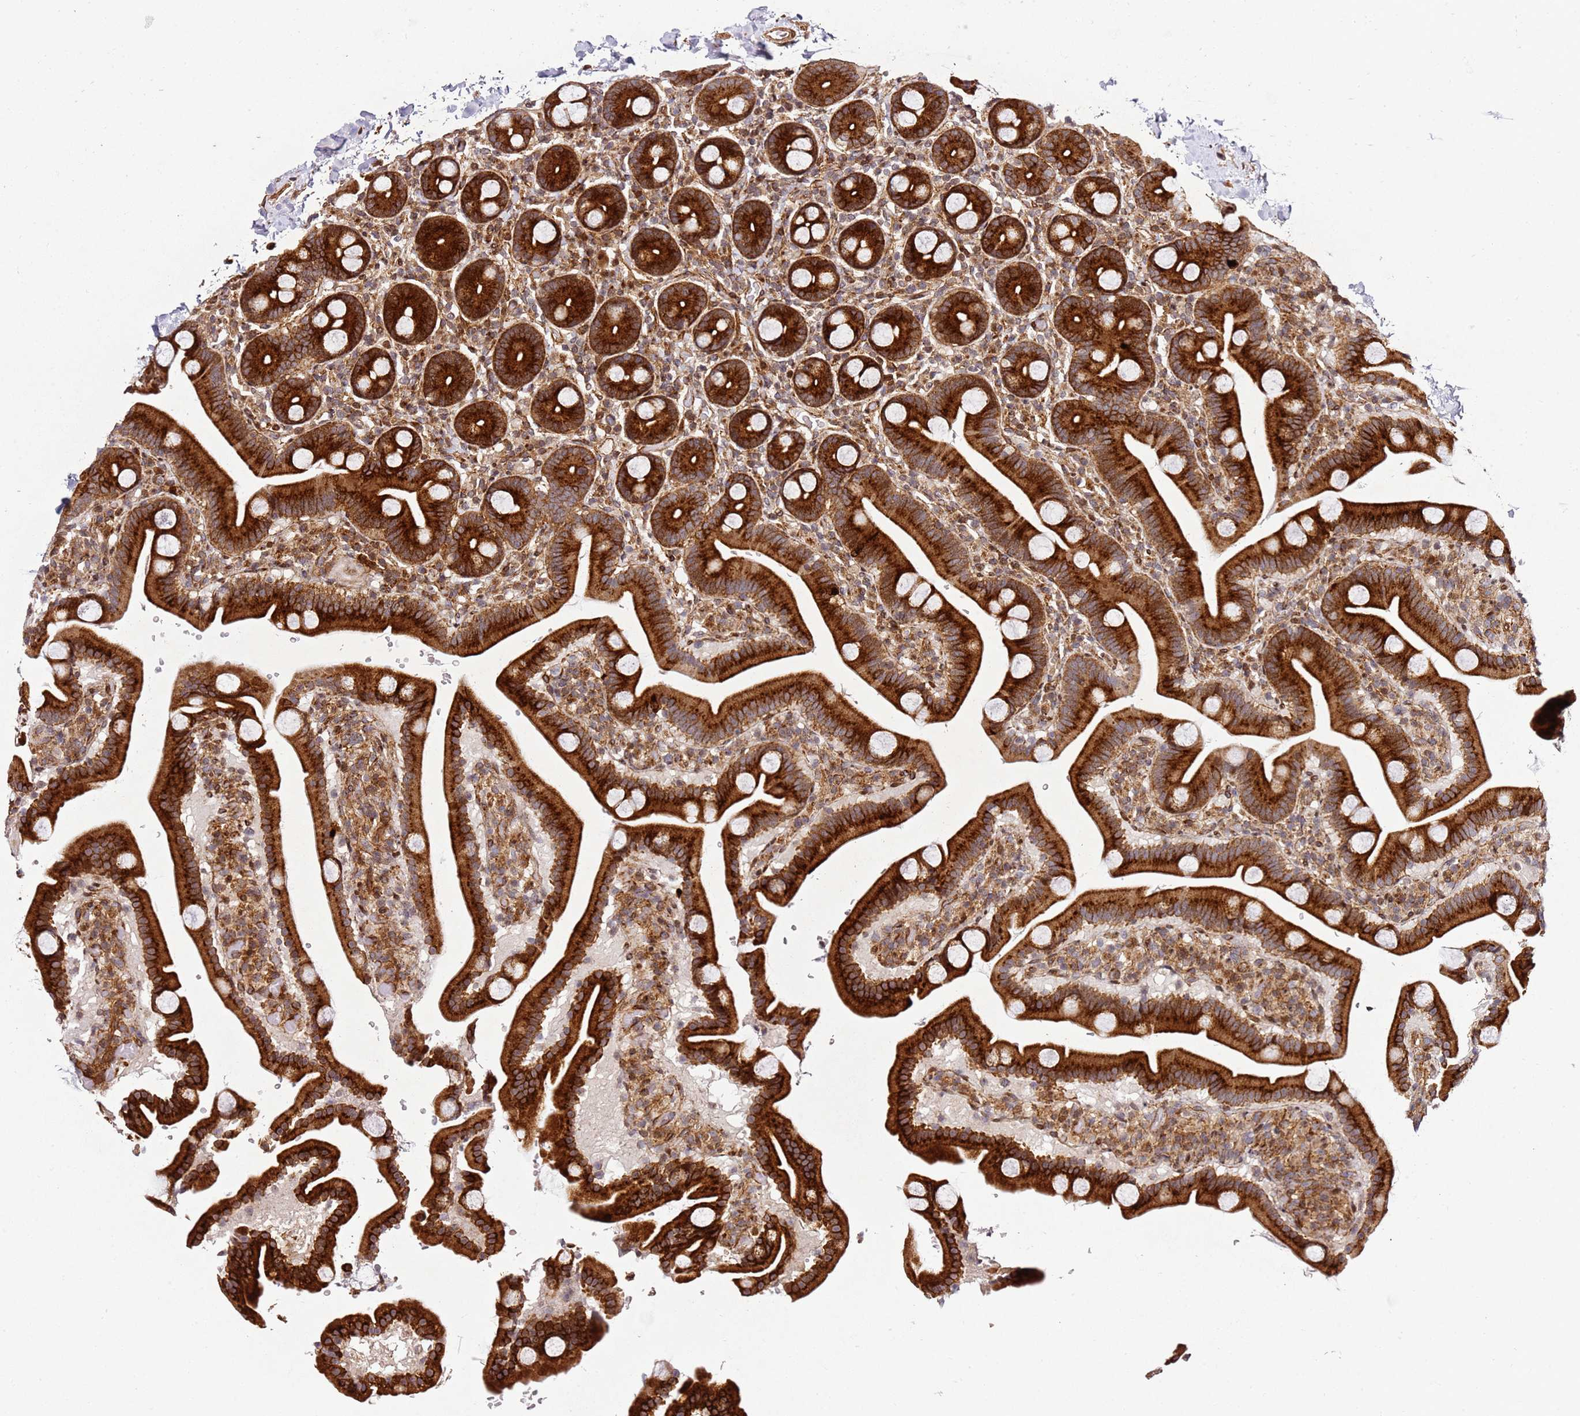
{"staining": {"intensity": "strong", "quantity": ">75%", "location": "cytoplasmic/membranous"}, "tissue": "duodenum", "cell_type": "Glandular cells", "image_type": "normal", "snomed": [{"axis": "morphology", "description": "Normal tissue, NOS"}, {"axis": "topography", "description": "Duodenum"}], "caption": "Human duodenum stained with a brown dye displays strong cytoplasmic/membranous positive positivity in about >75% of glandular cells.", "gene": "ZNF296", "patient": {"sex": "male", "age": 55}}